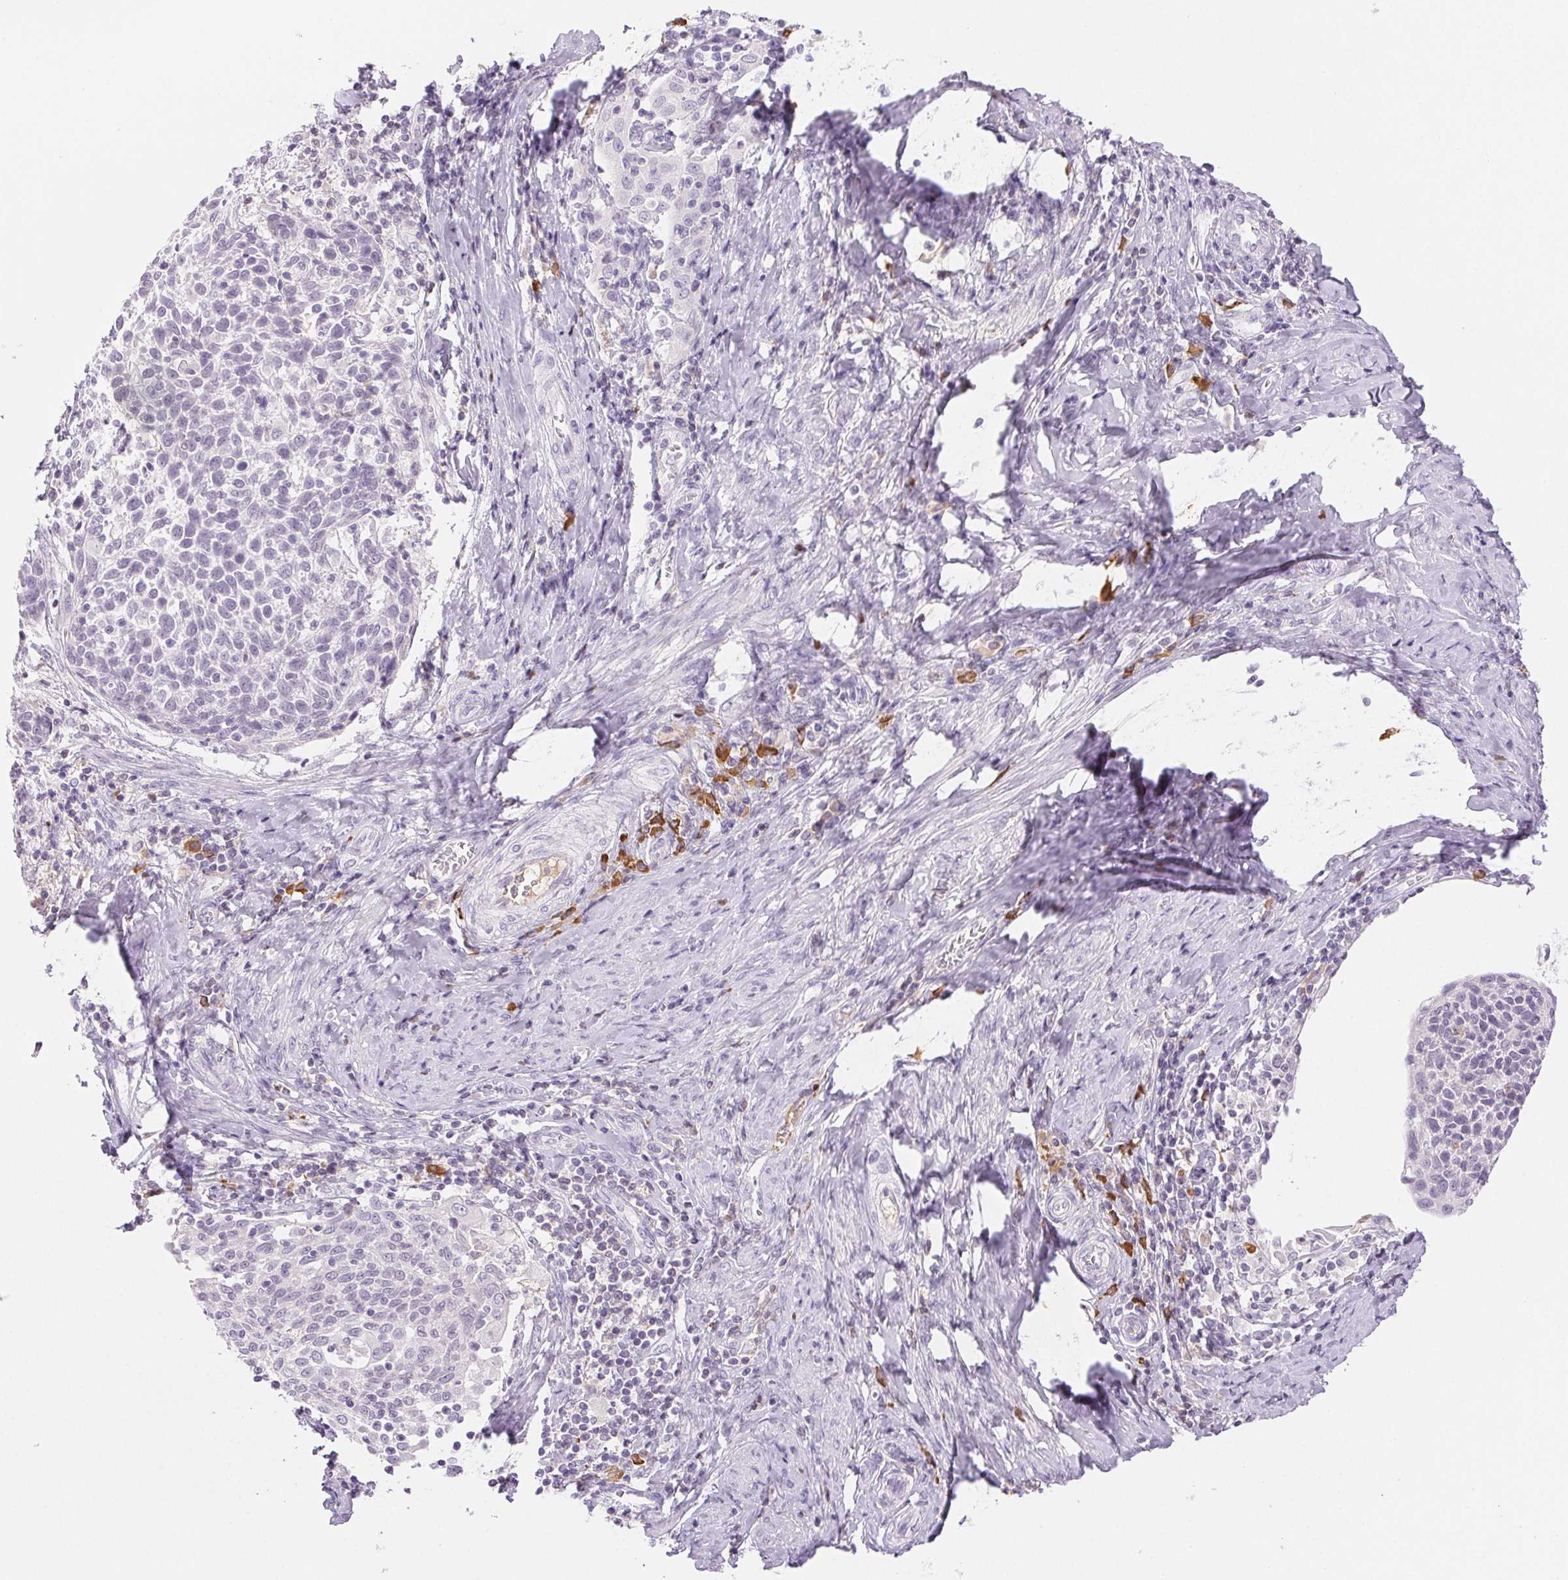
{"staining": {"intensity": "negative", "quantity": "none", "location": "none"}, "tissue": "cervical cancer", "cell_type": "Tumor cells", "image_type": "cancer", "snomed": [{"axis": "morphology", "description": "Squamous cell carcinoma, NOS"}, {"axis": "topography", "description": "Cervix"}], "caption": "Immunohistochemical staining of human cervical squamous cell carcinoma shows no significant positivity in tumor cells.", "gene": "IFIT1B", "patient": {"sex": "female", "age": 61}}